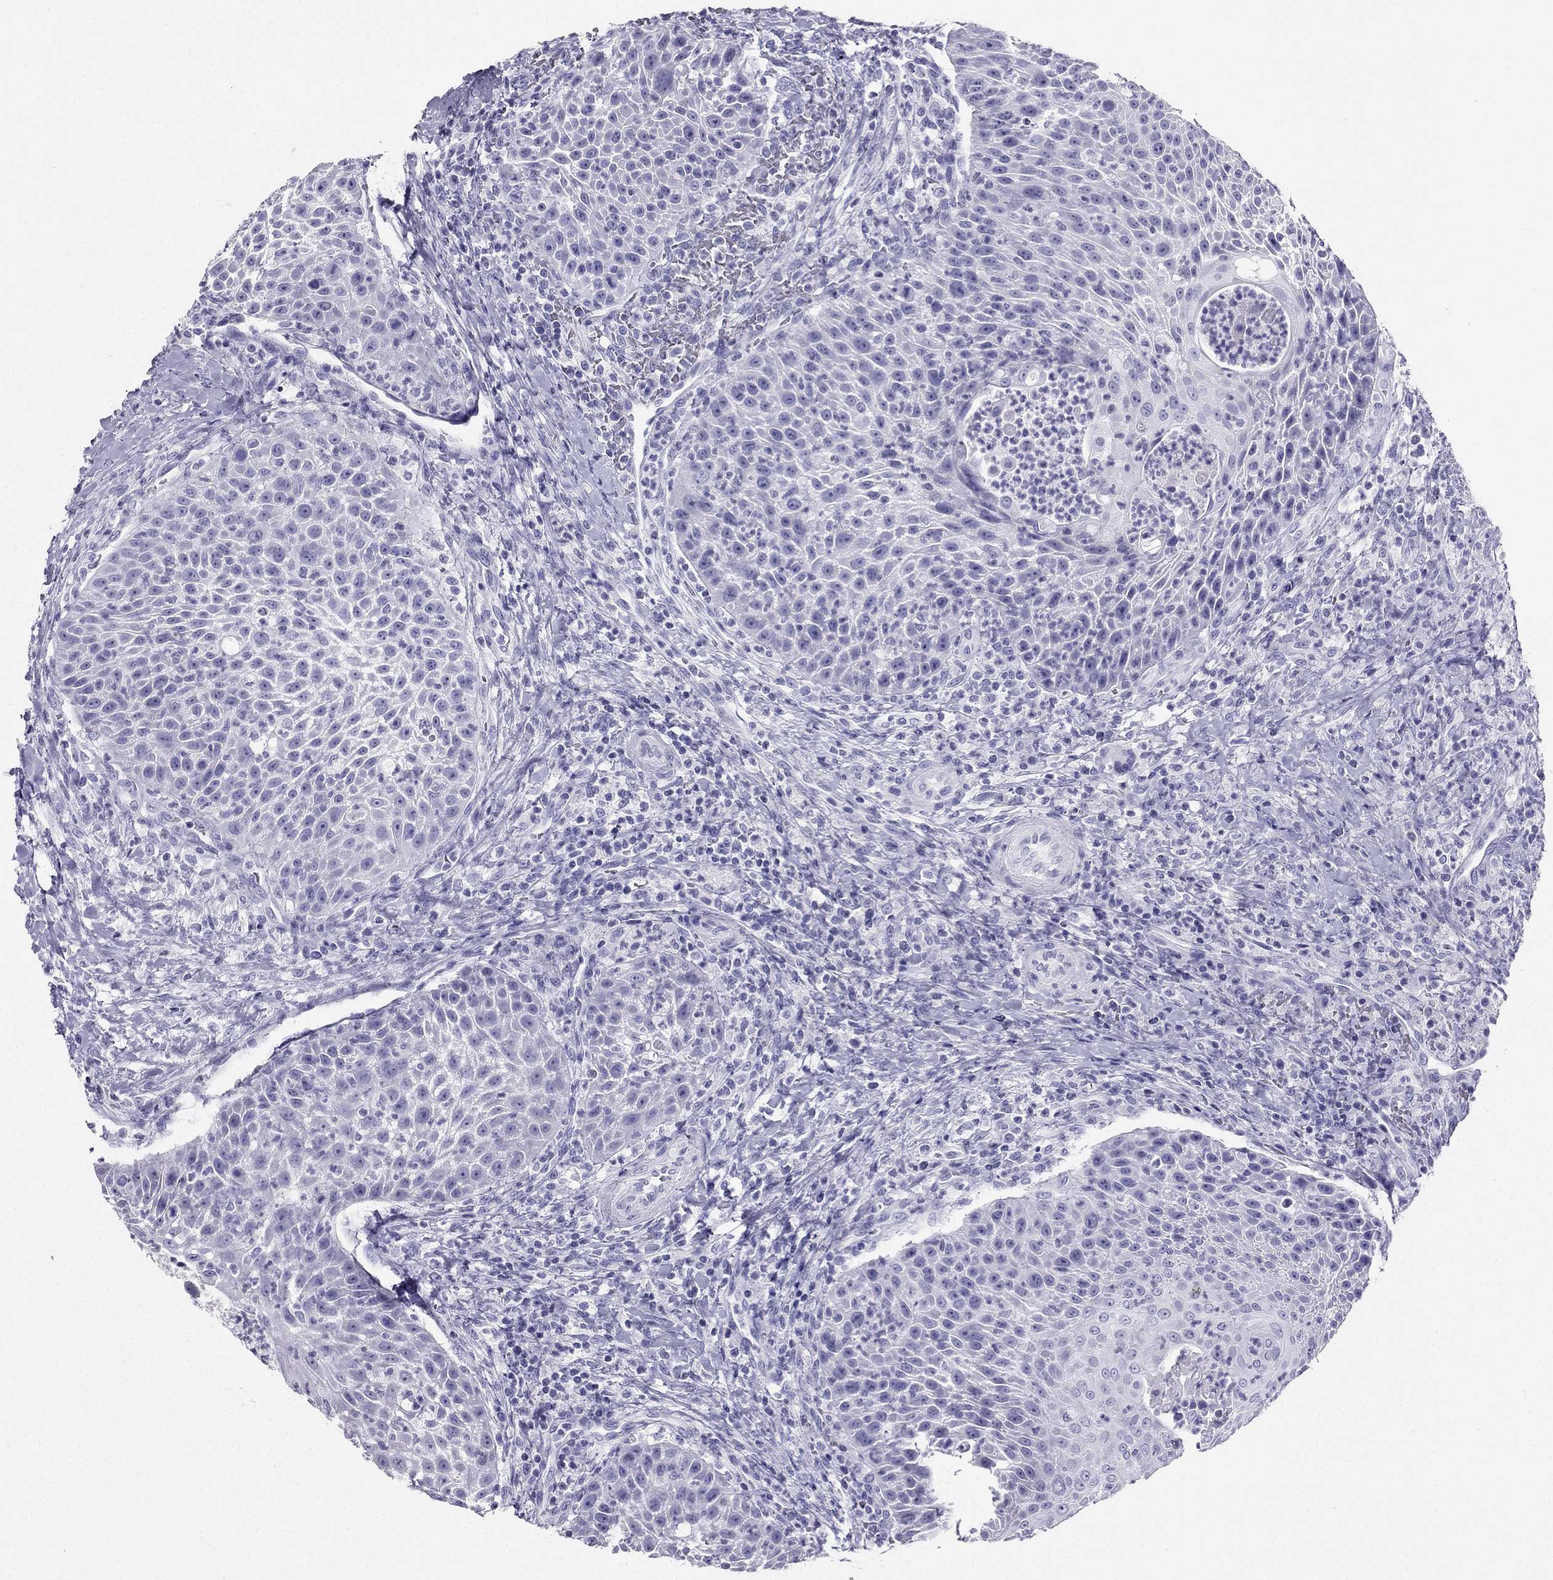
{"staining": {"intensity": "negative", "quantity": "none", "location": "none"}, "tissue": "head and neck cancer", "cell_type": "Tumor cells", "image_type": "cancer", "snomed": [{"axis": "morphology", "description": "Squamous cell carcinoma, NOS"}, {"axis": "topography", "description": "Head-Neck"}], "caption": "Tumor cells are negative for protein expression in human head and neck cancer (squamous cell carcinoma).", "gene": "TFF3", "patient": {"sex": "male", "age": 69}}